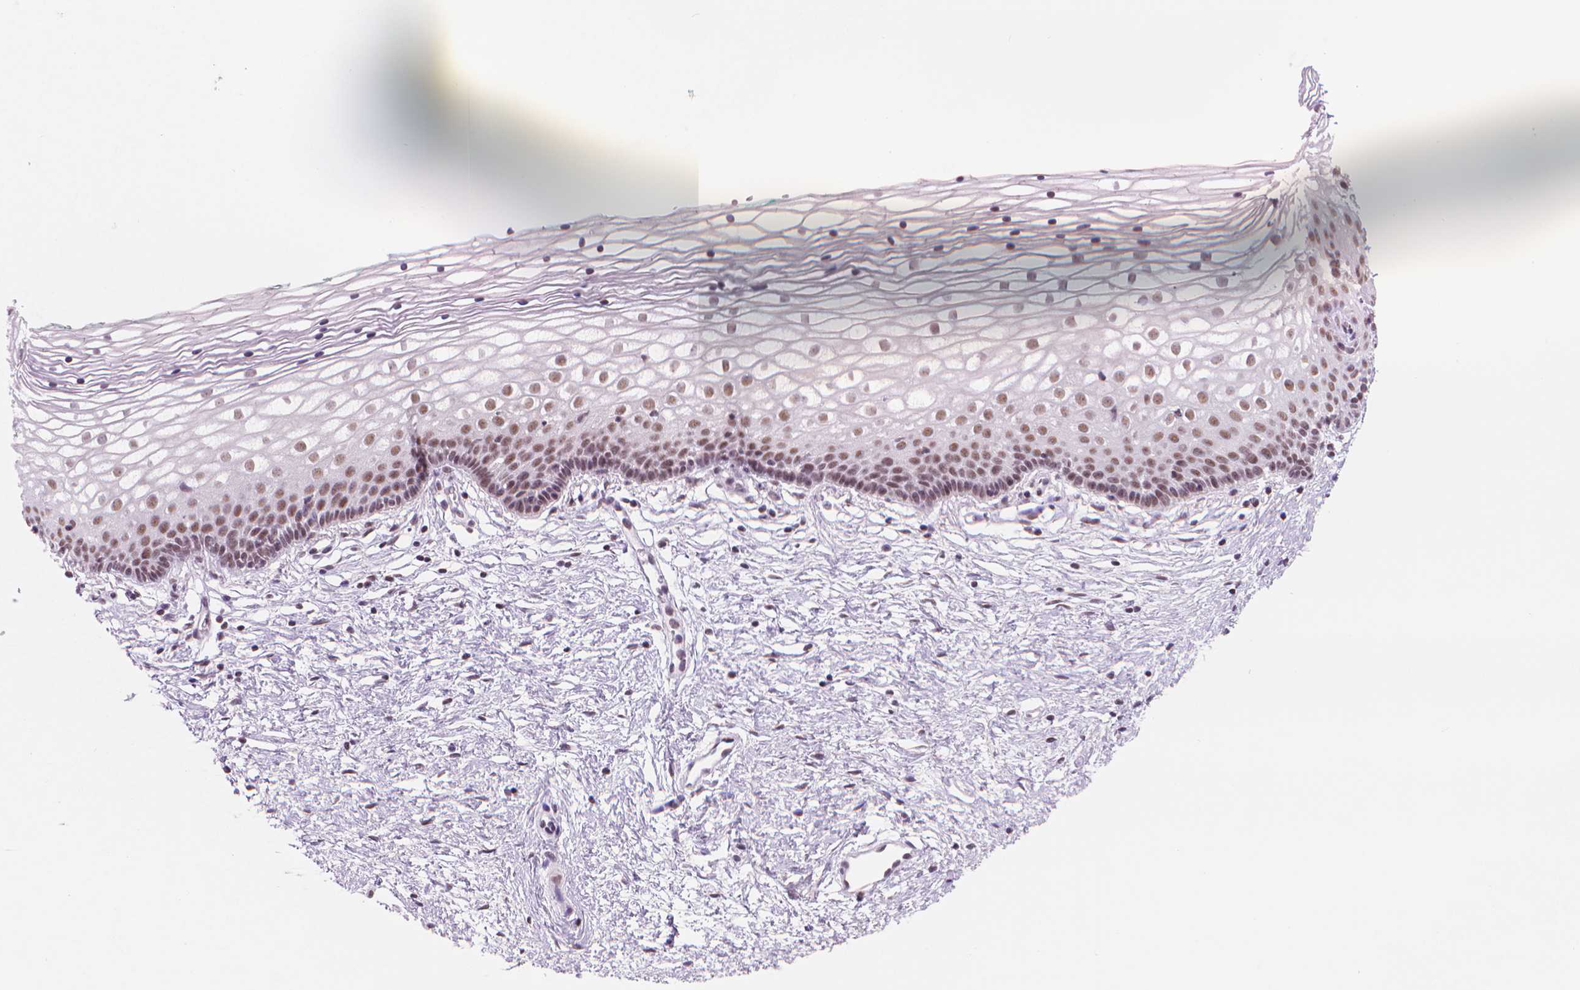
{"staining": {"intensity": "moderate", "quantity": "25%-75%", "location": "nuclear"}, "tissue": "vagina", "cell_type": "Squamous epithelial cells", "image_type": "normal", "snomed": [{"axis": "morphology", "description": "Normal tissue, NOS"}, {"axis": "topography", "description": "Vagina"}], "caption": "A brown stain labels moderate nuclear positivity of a protein in squamous epithelial cells of normal human vagina.", "gene": "POLR3D", "patient": {"sex": "female", "age": 36}}